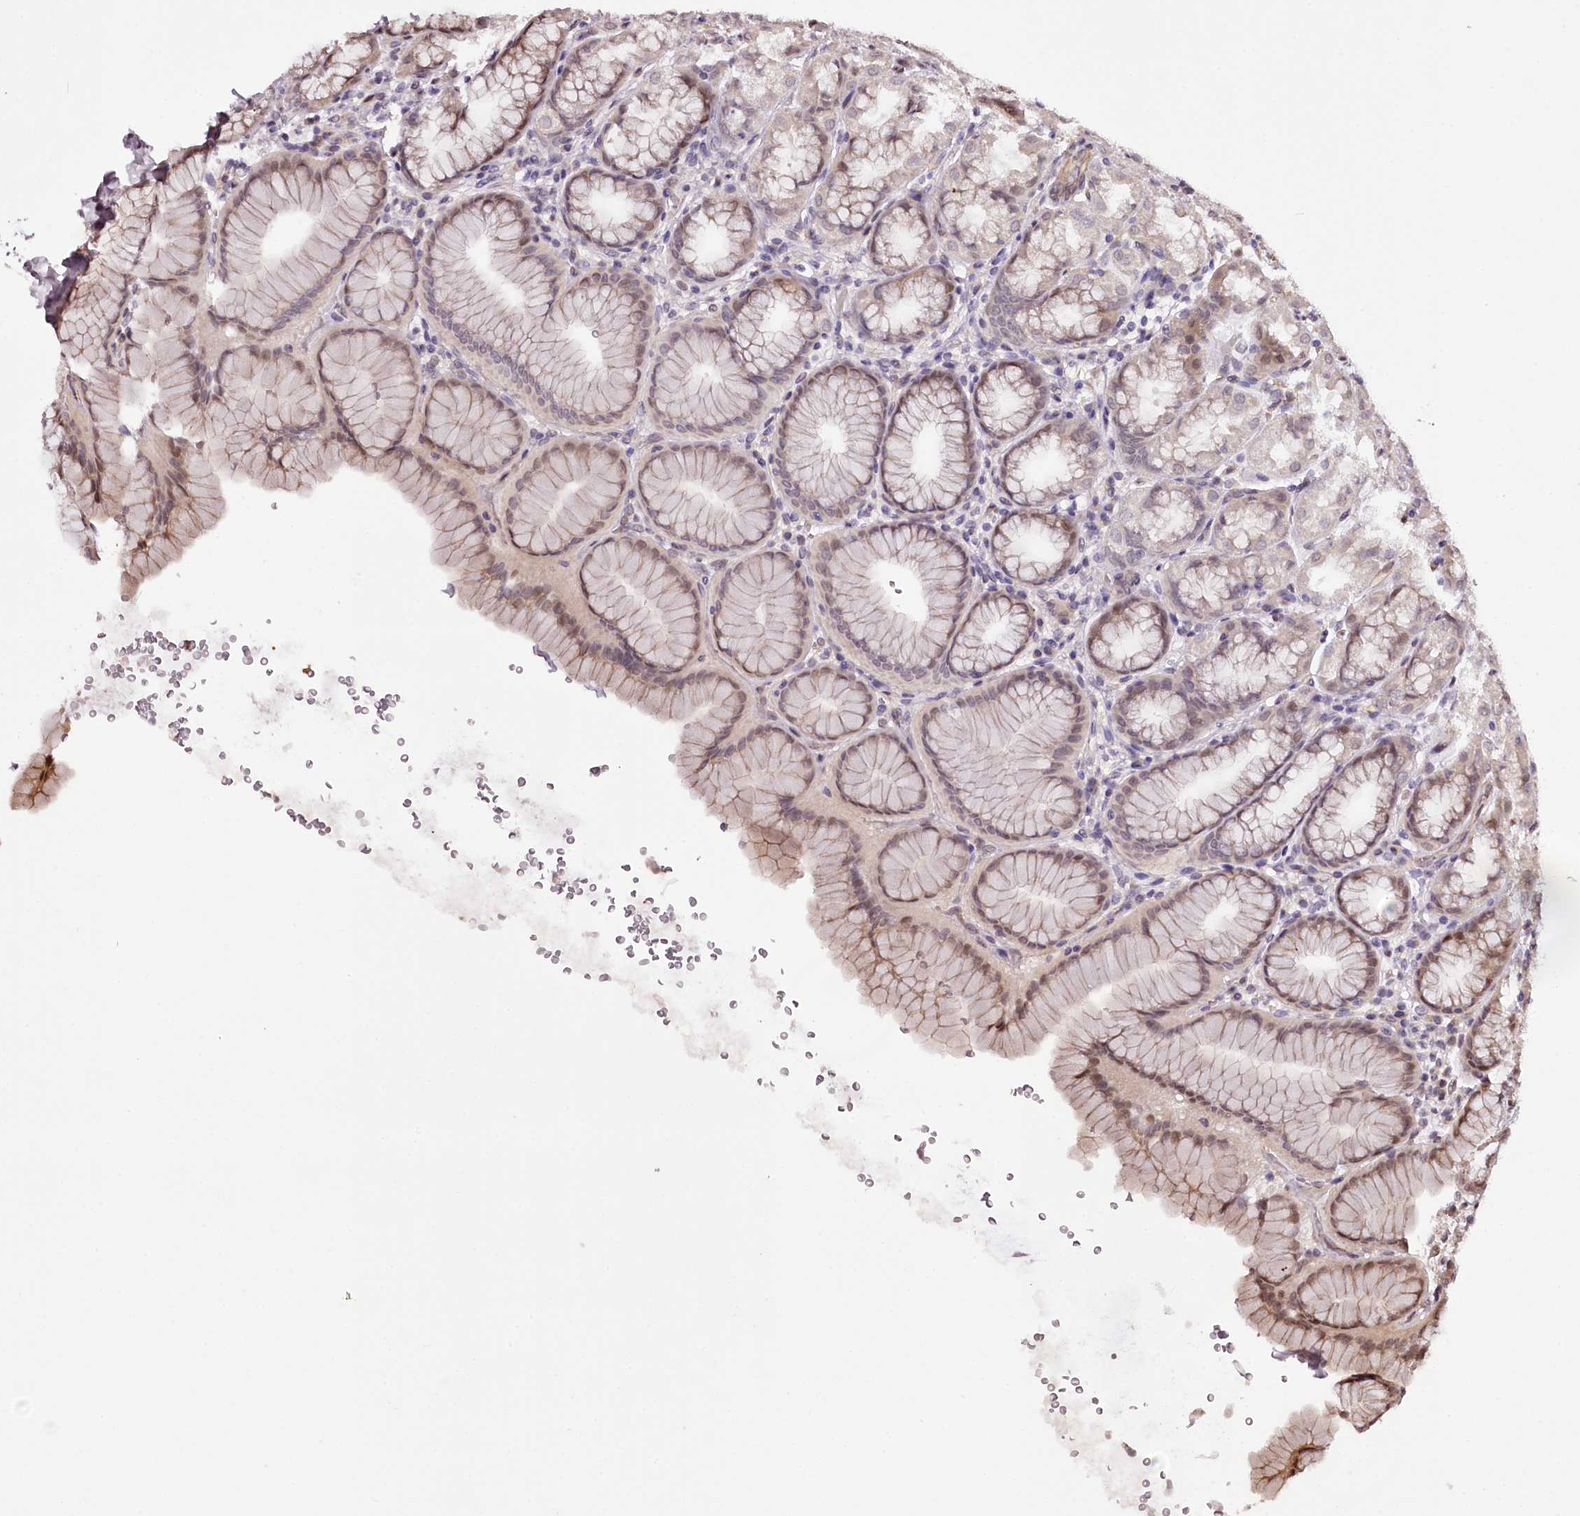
{"staining": {"intensity": "weak", "quantity": "25%-75%", "location": "nuclear"}, "tissue": "stomach", "cell_type": "Glandular cells", "image_type": "normal", "snomed": [{"axis": "morphology", "description": "Normal tissue, NOS"}, {"axis": "topography", "description": "Stomach"}], "caption": "The immunohistochemical stain shows weak nuclear expression in glandular cells of unremarkable stomach. The protein is shown in brown color, while the nuclei are stained blue.", "gene": "TTC33", "patient": {"sex": "male", "age": 42}}